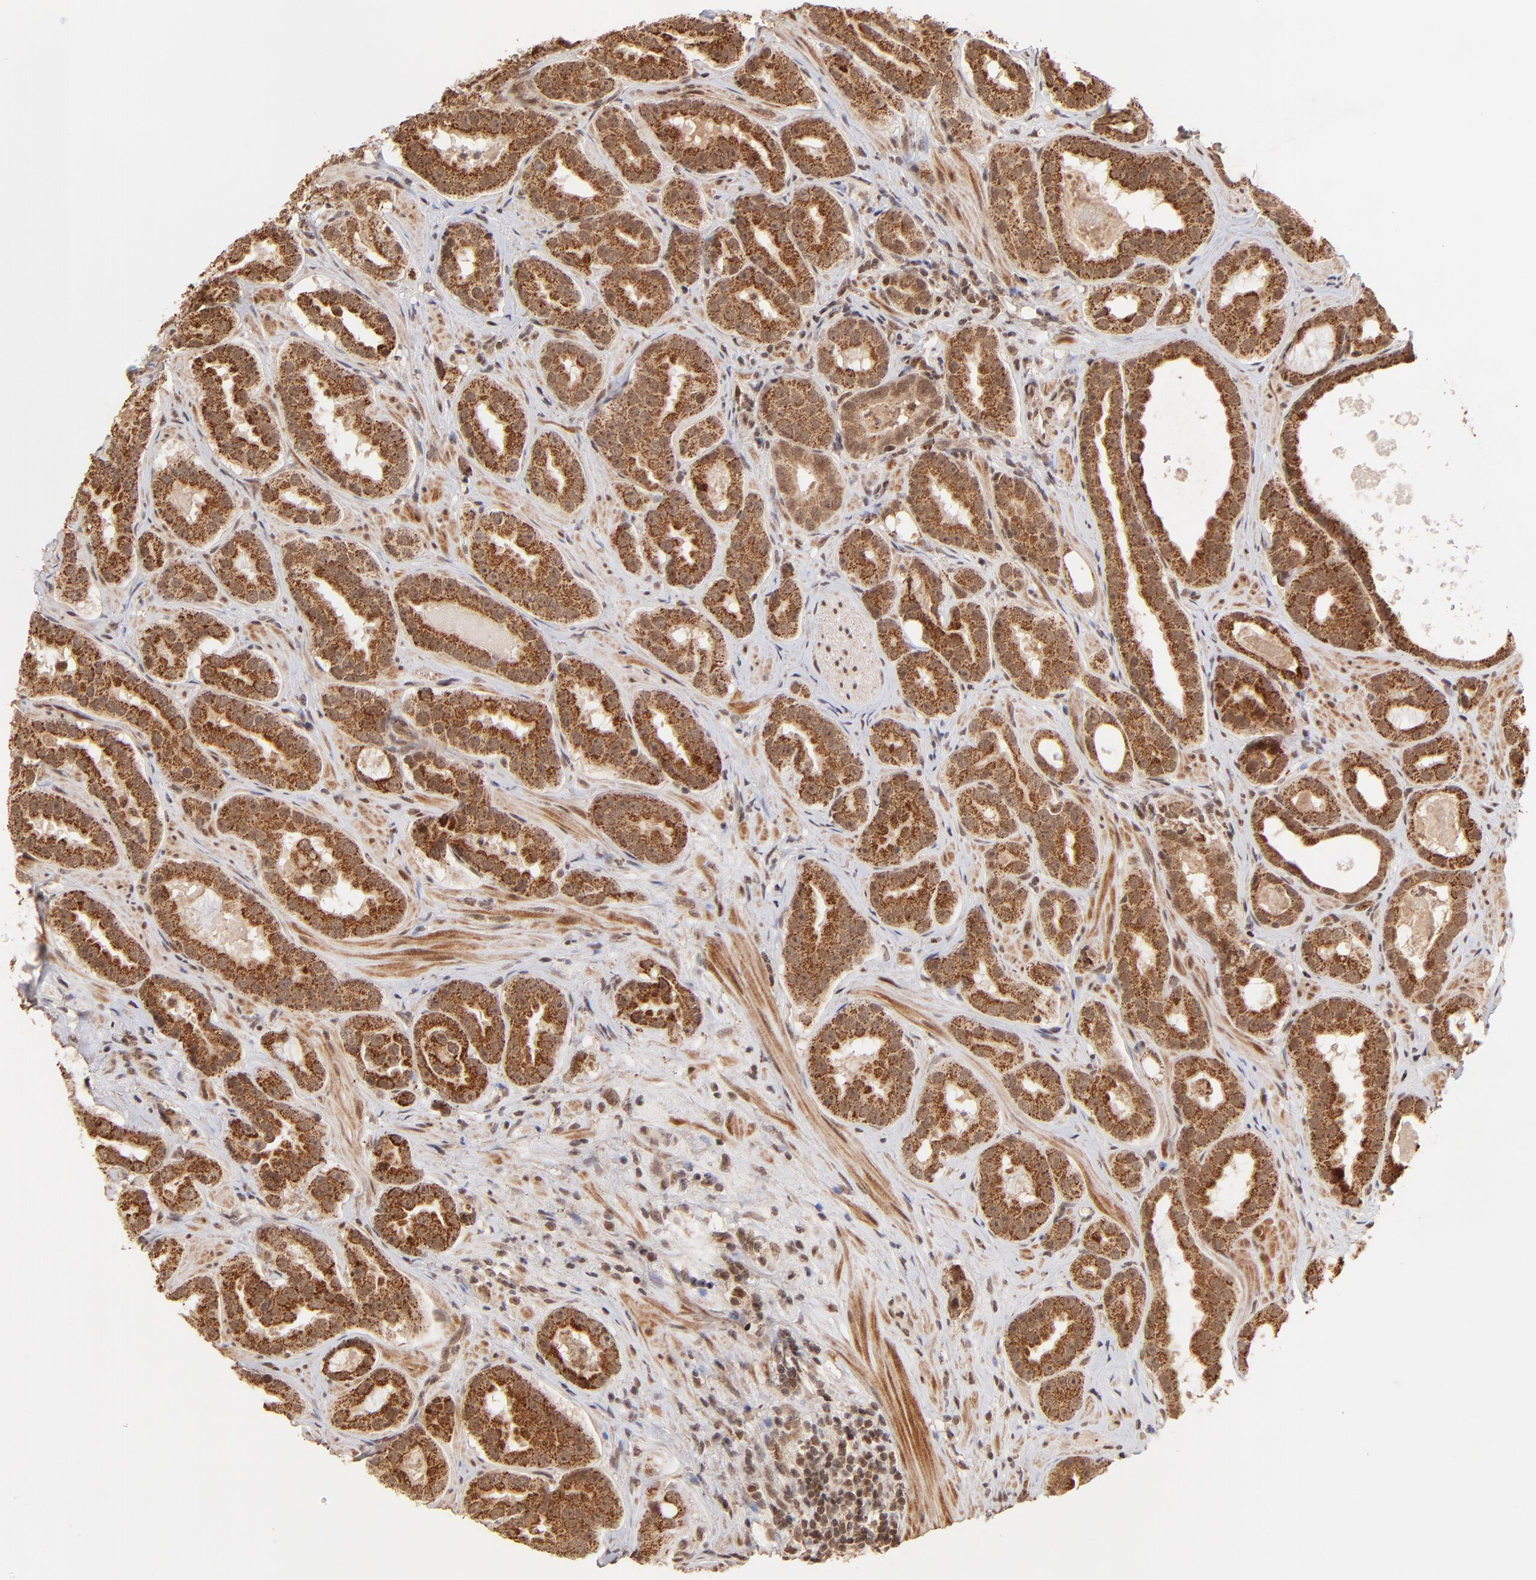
{"staining": {"intensity": "strong", "quantity": ">75%", "location": "cytoplasmic/membranous"}, "tissue": "prostate cancer", "cell_type": "Tumor cells", "image_type": "cancer", "snomed": [{"axis": "morphology", "description": "Adenocarcinoma, Low grade"}, {"axis": "topography", "description": "Prostate"}], "caption": "Prostate cancer (low-grade adenocarcinoma) was stained to show a protein in brown. There is high levels of strong cytoplasmic/membranous staining in approximately >75% of tumor cells. (DAB (3,3'-diaminobenzidine) IHC, brown staining for protein, blue staining for nuclei).", "gene": "MED15", "patient": {"sex": "male", "age": 59}}